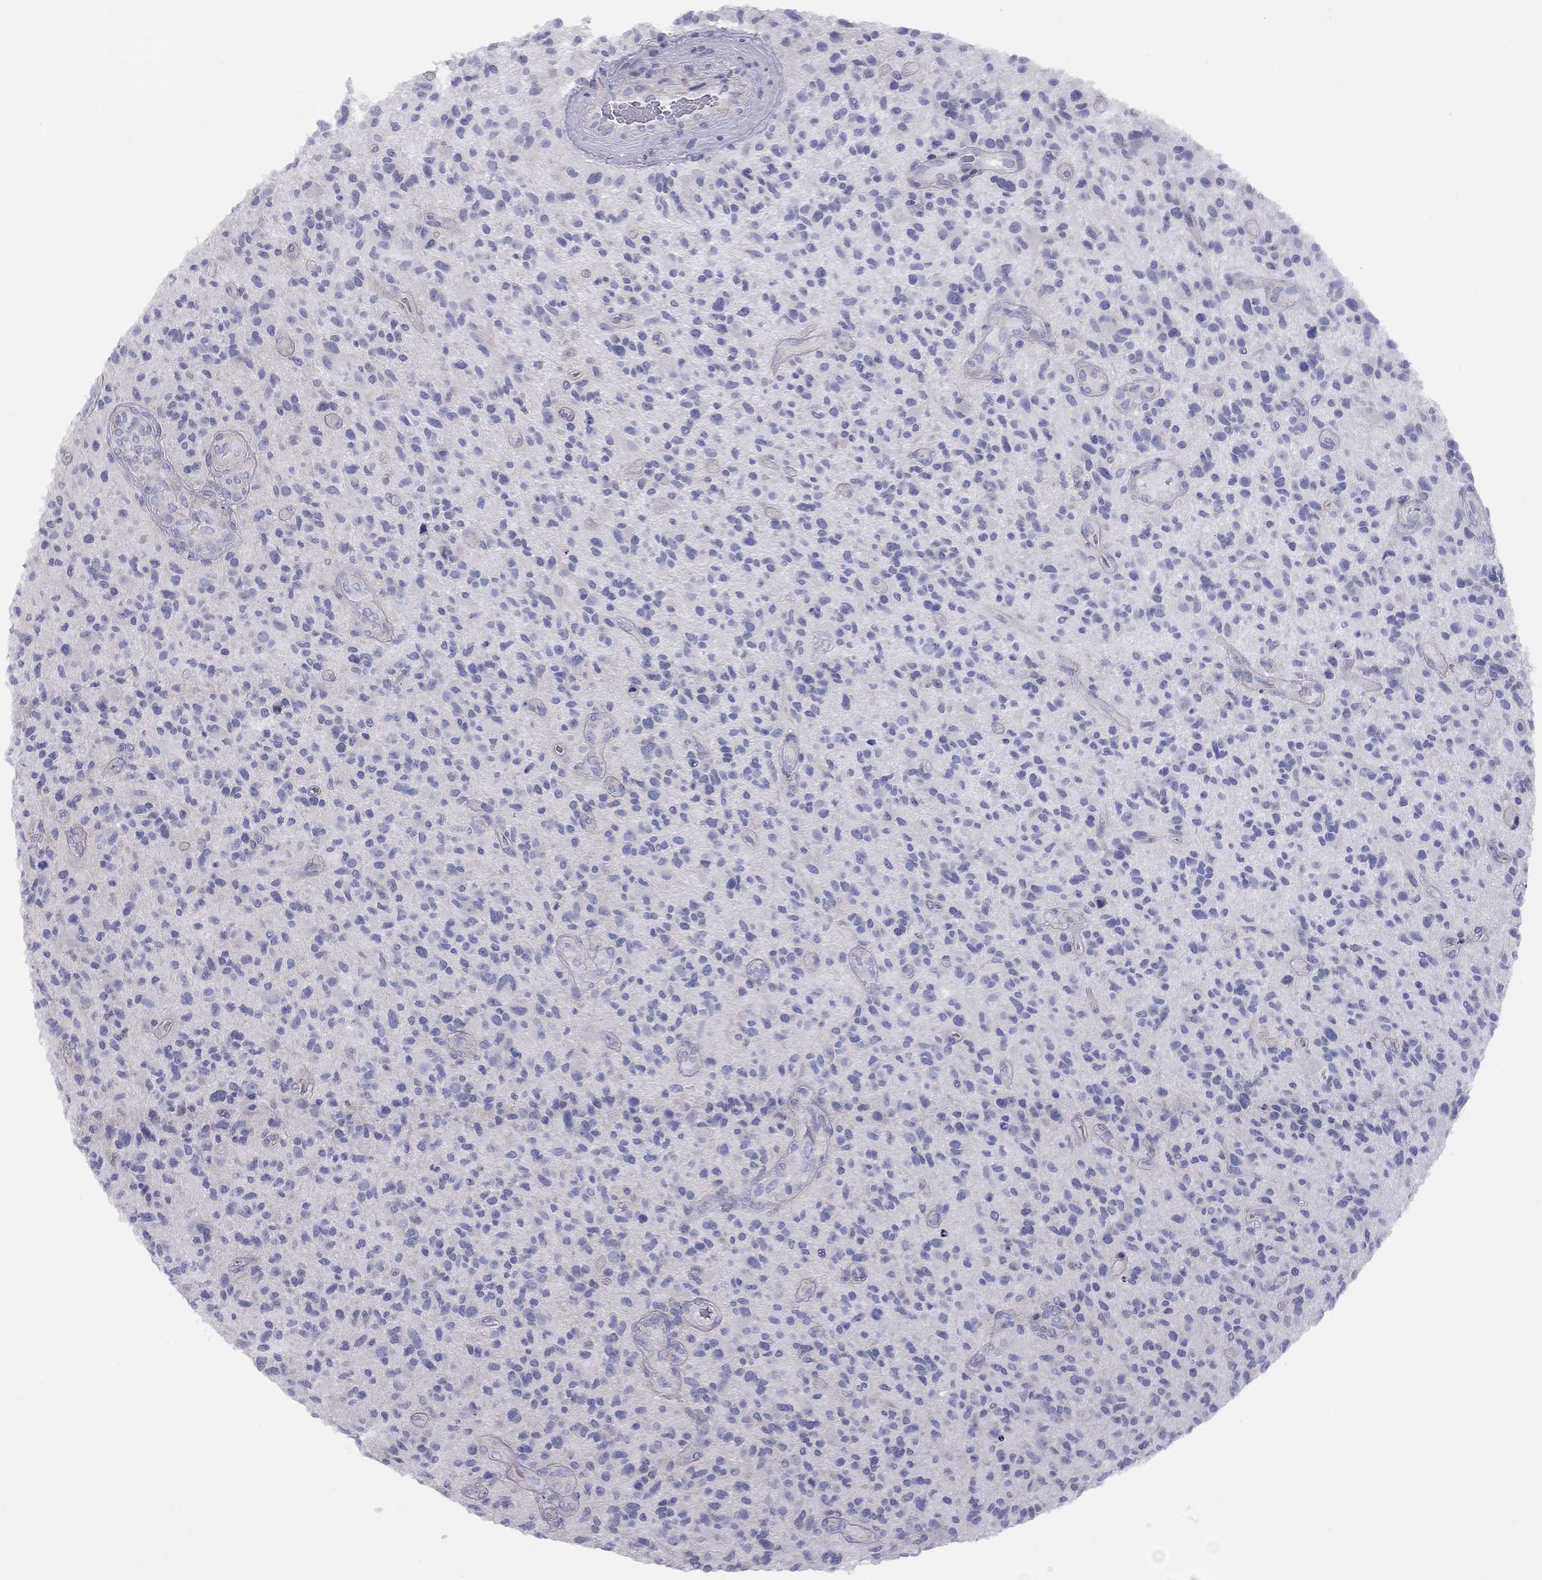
{"staining": {"intensity": "negative", "quantity": "none", "location": "none"}, "tissue": "glioma", "cell_type": "Tumor cells", "image_type": "cancer", "snomed": [{"axis": "morphology", "description": "Glioma, malignant, High grade"}, {"axis": "topography", "description": "Brain"}], "caption": "DAB (3,3'-diaminobenzidine) immunohistochemical staining of malignant glioma (high-grade) reveals no significant staining in tumor cells. (Brightfield microscopy of DAB (3,3'-diaminobenzidine) immunohistochemistry at high magnification).", "gene": "ADCYAP1", "patient": {"sex": "male", "age": 47}}